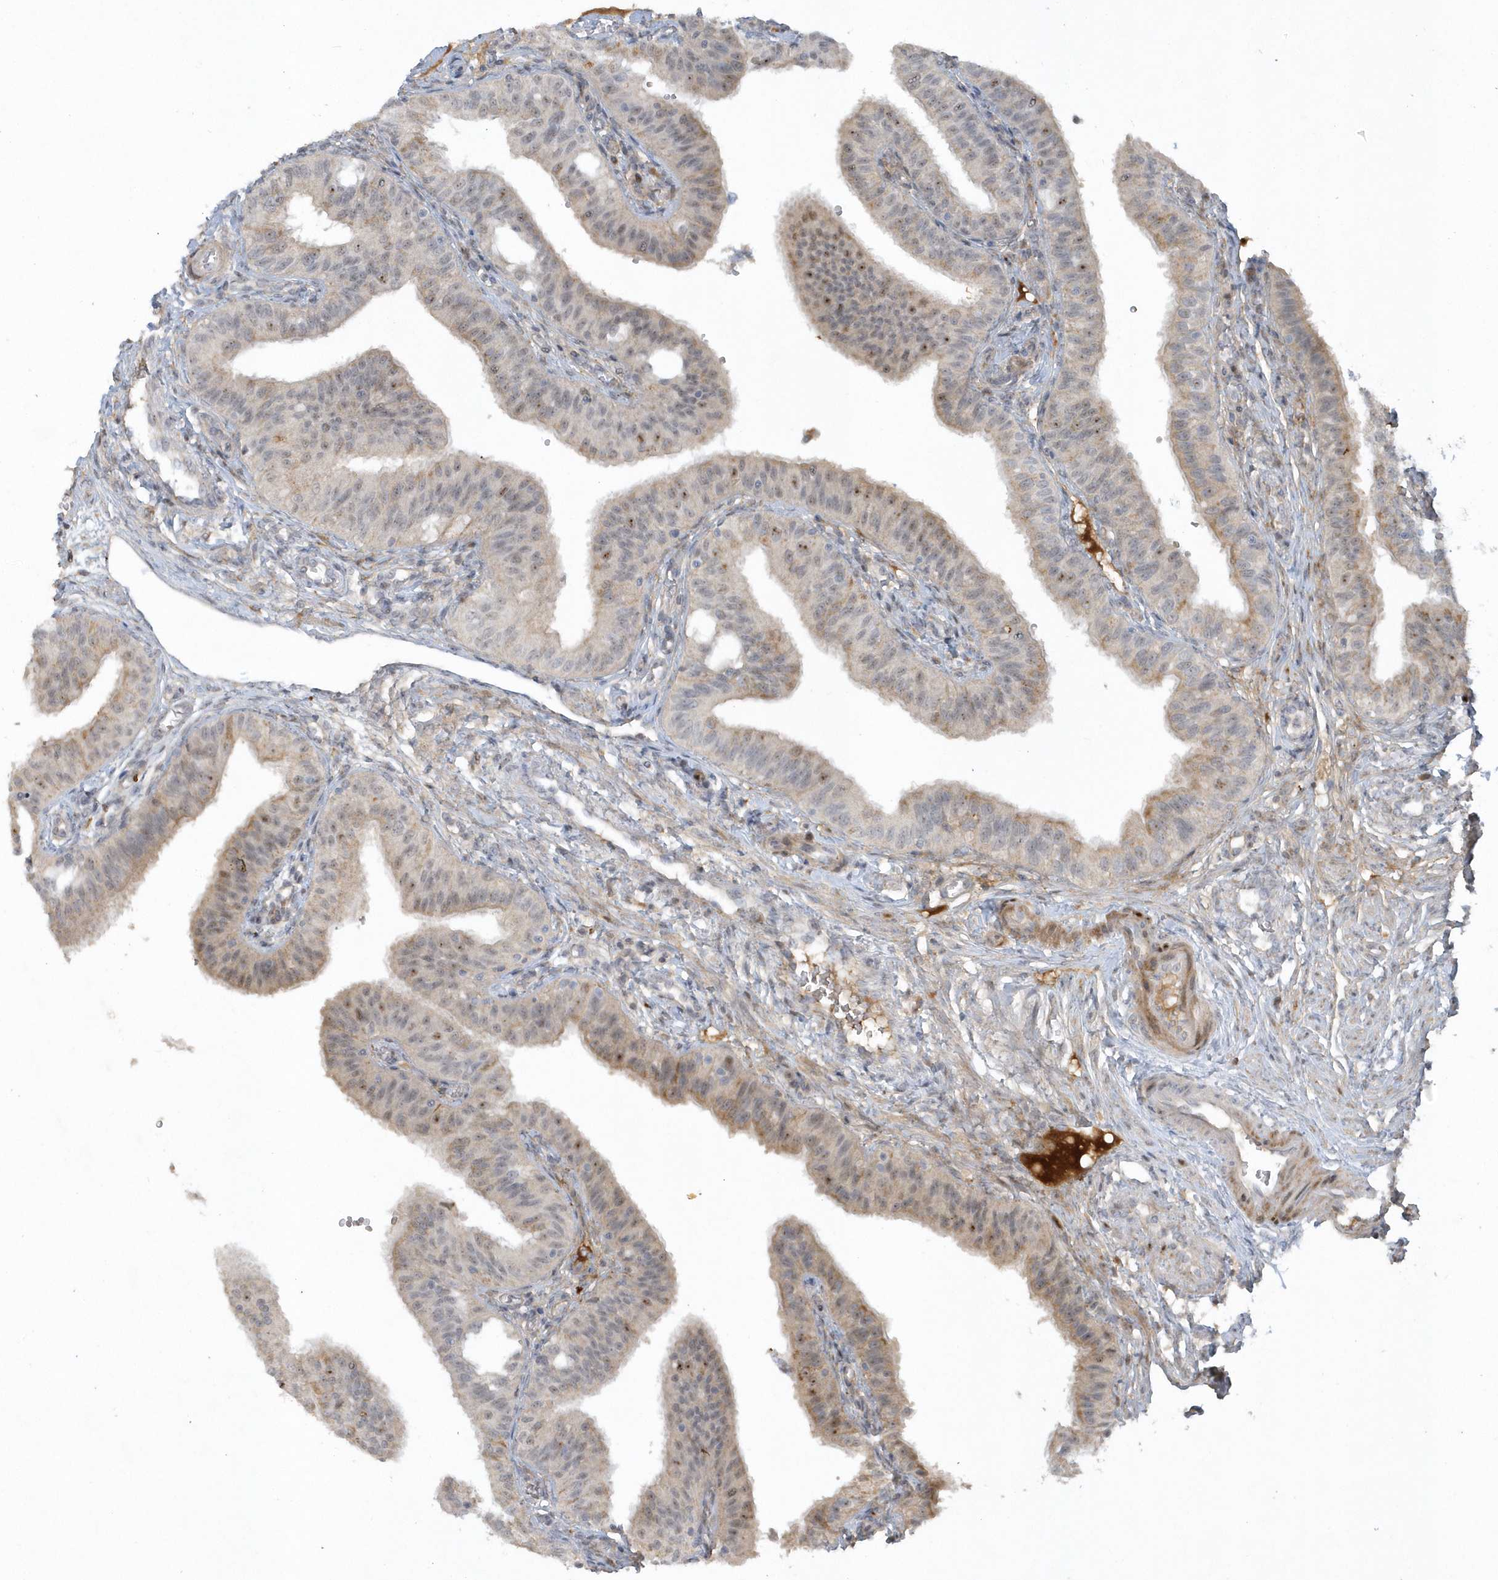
{"staining": {"intensity": "weak", "quantity": "25%-75%", "location": "cytoplasmic/membranous,nuclear"}, "tissue": "fallopian tube", "cell_type": "Glandular cells", "image_type": "normal", "snomed": [{"axis": "morphology", "description": "Normal tissue, NOS"}, {"axis": "topography", "description": "Fallopian tube"}, {"axis": "topography", "description": "Ovary"}], "caption": "About 25%-75% of glandular cells in benign human fallopian tube demonstrate weak cytoplasmic/membranous,nuclear protein expression as visualized by brown immunohistochemical staining.", "gene": "THG1L", "patient": {"sex": "female", "age": 42}}